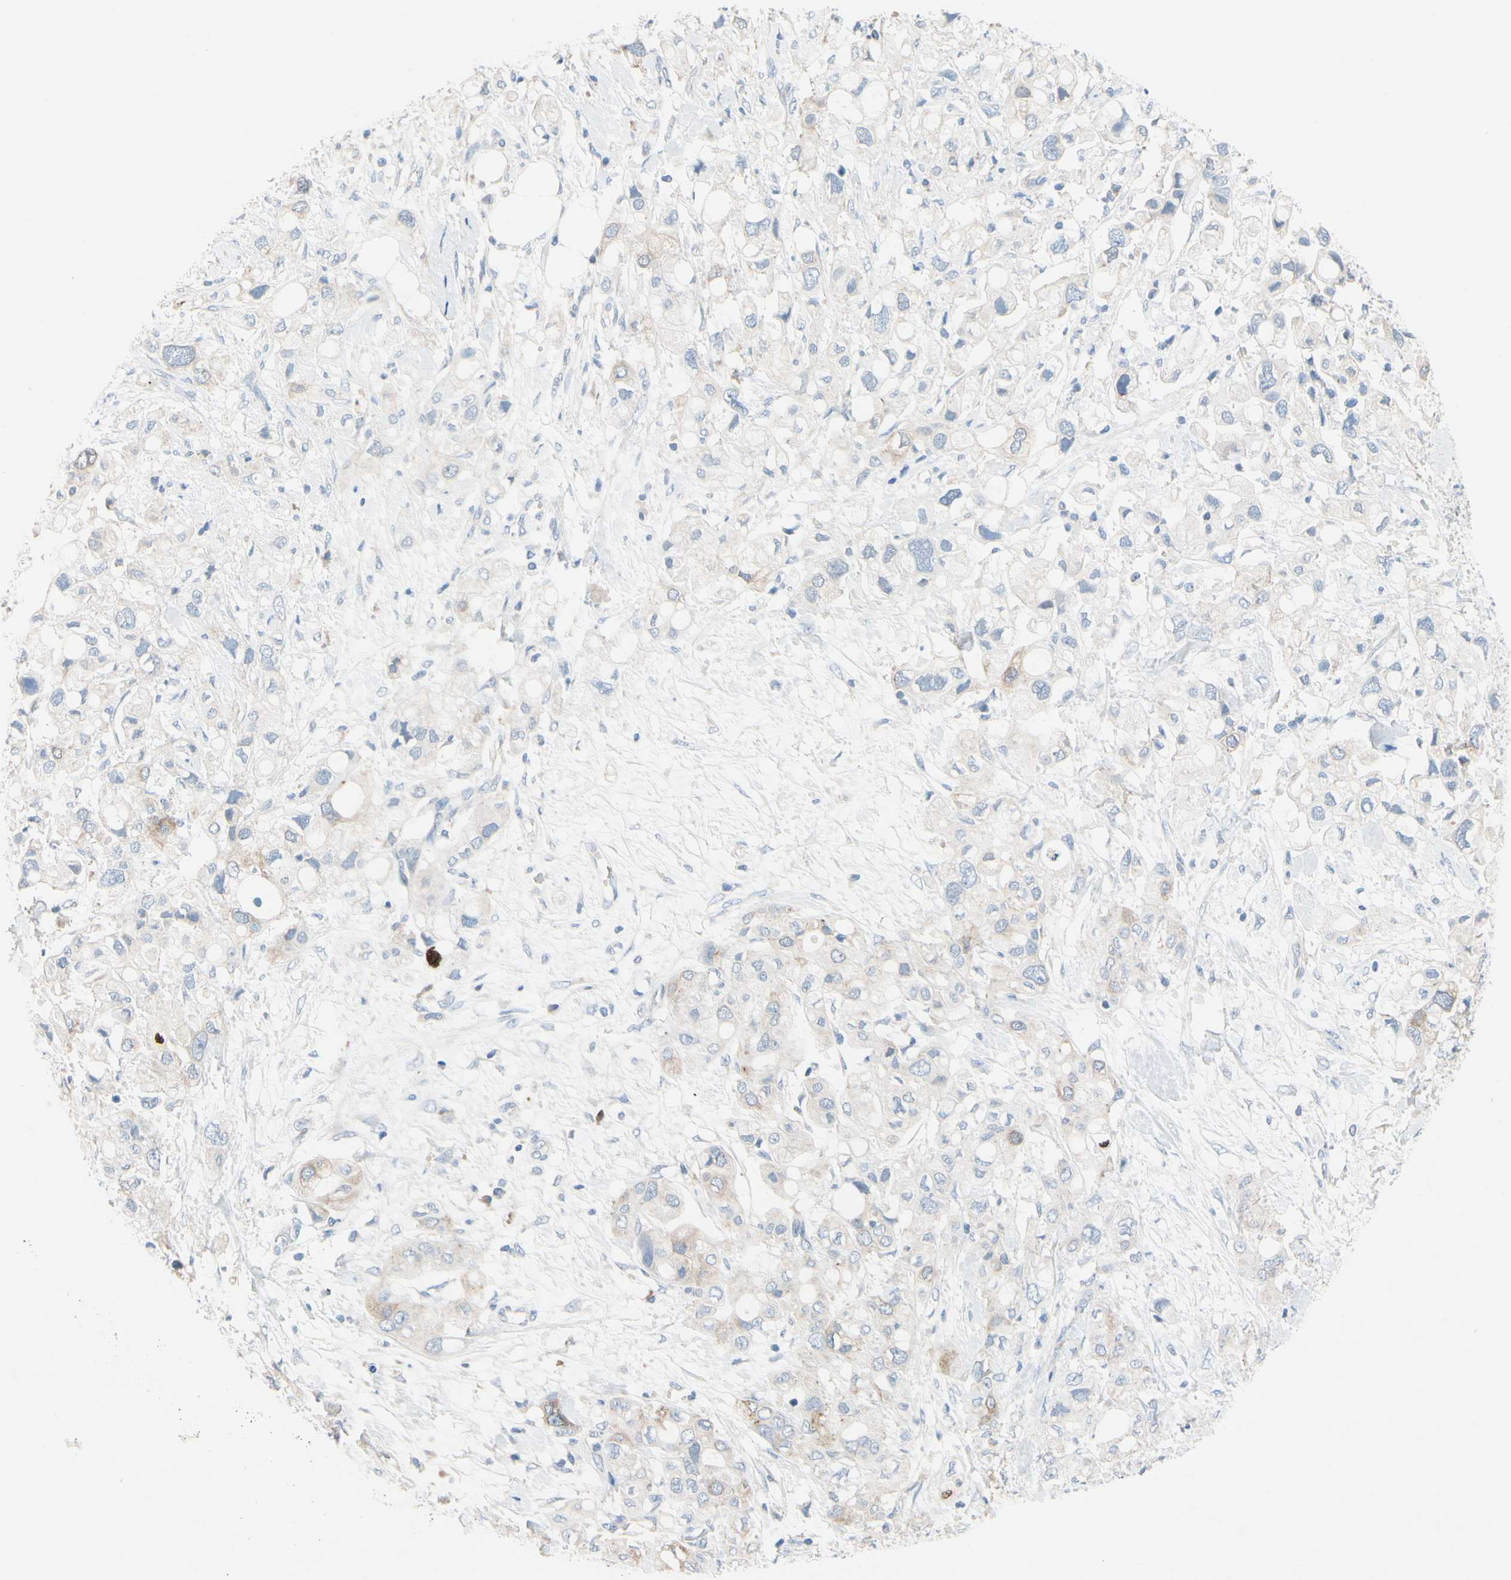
{"staining": {"intensity": "weak", "quantity": "25%-75%", "location": "cytoplasmic/membranous"}, "tissue": "pancreatic cancer", "cell_type": "Tumor cells", "image_type": "cancer", "snomed": [{"axis": "morphology", "description": "Adenocarcinoma, NOS"}, {"axis": "topography", "description": "Pancreas"}], "caption": "Immunohistochemical staining of adenocarcinoma (pancreatic) demonstrates low levels of weak cytoplasmic/membranous staining in about 25%-75% of tumor cells. (Stains: DAB in brown, nuclei in blue, Microscopy: brightfield microscopy at high magnification).", "gene": "CKAP2", "patient": {"sex": "female", "age": 56}}